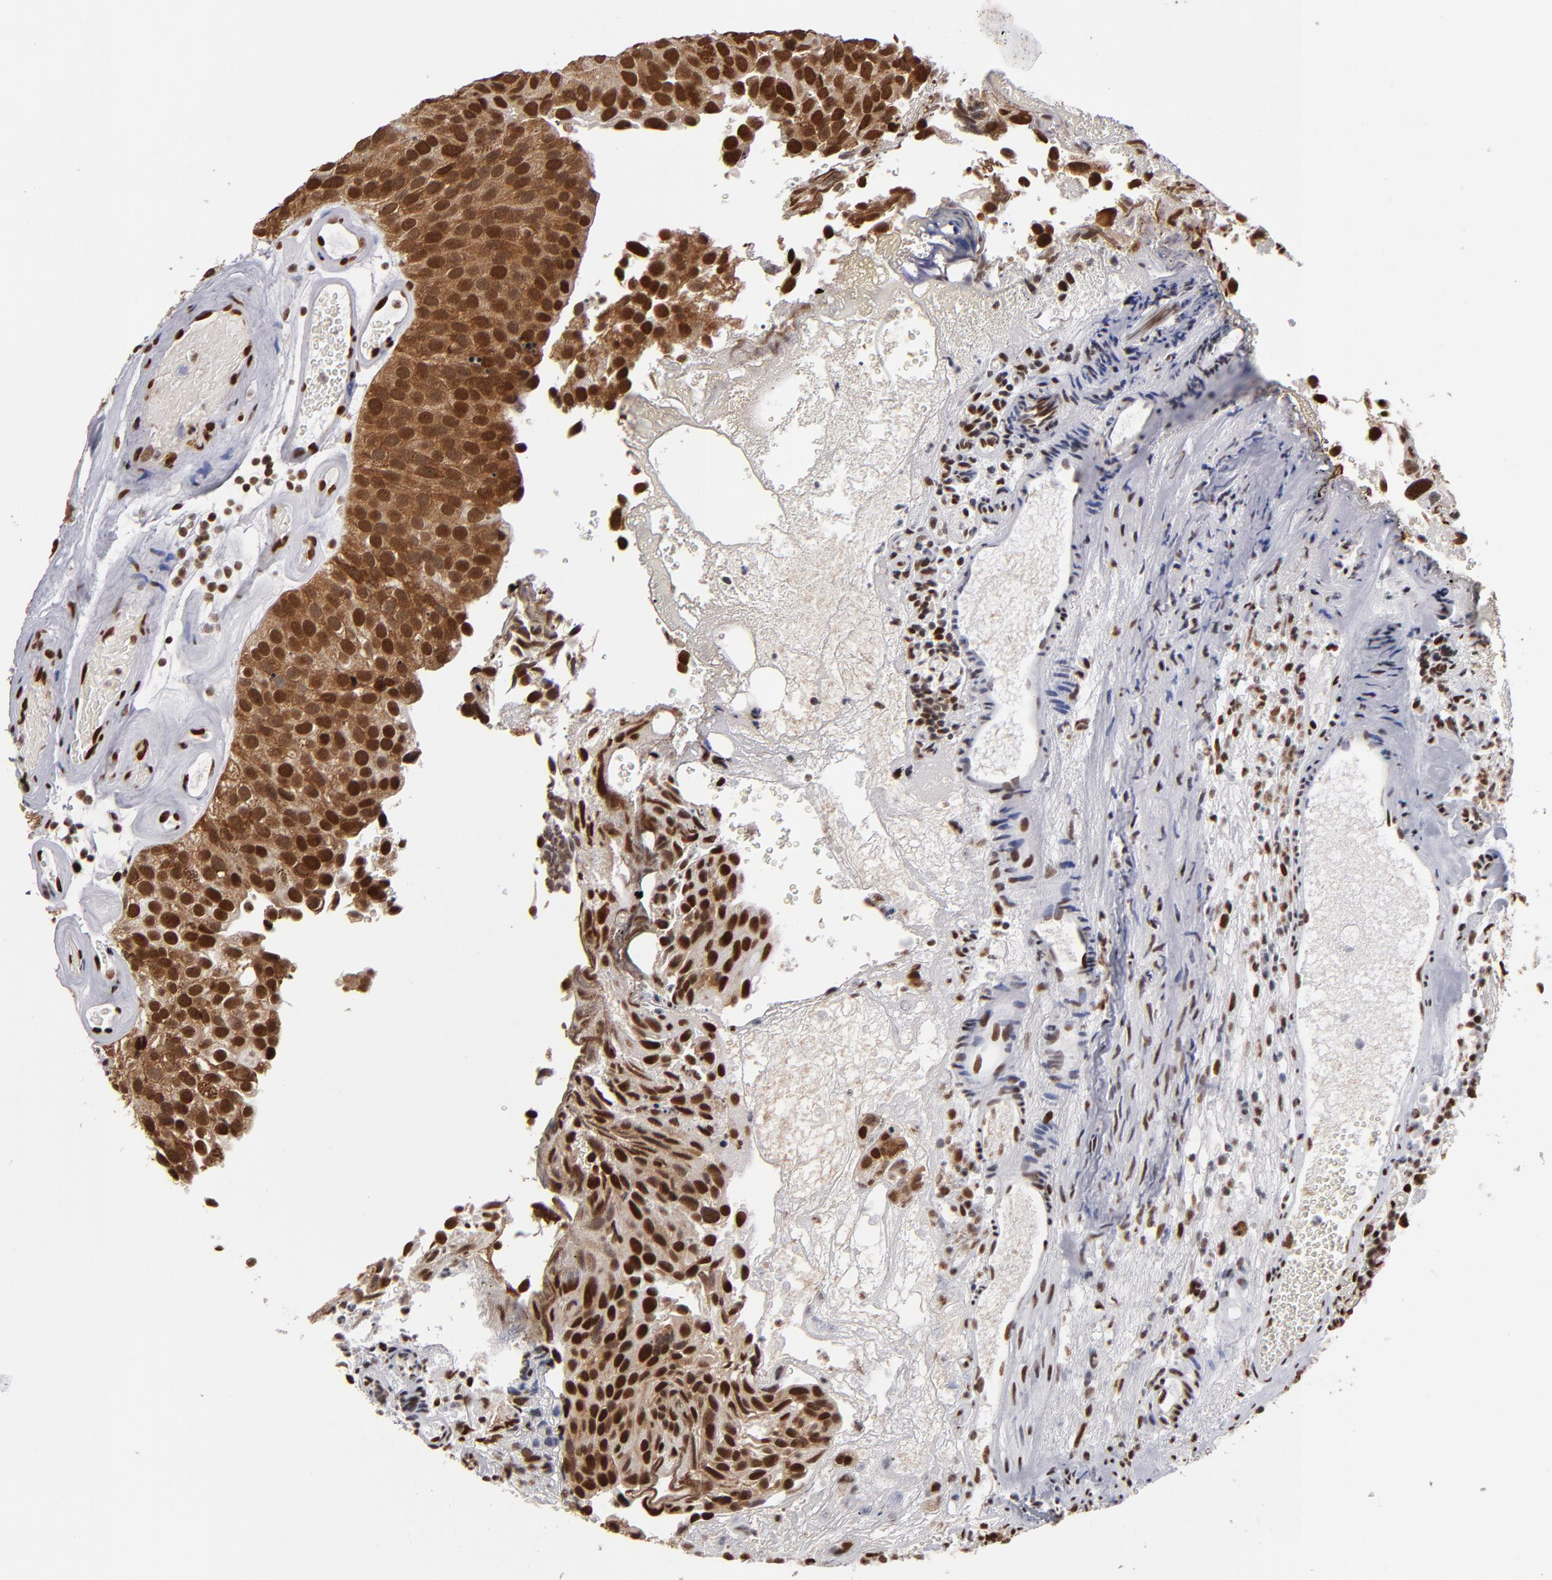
{"staining": {"intensity": "strong", "quantity": ">75%", "location": "cytoplasmic/membranous,nuclear"}, "tissue": "urothelial cancer", "cell_type": "Tumor cells", "image_type": "cancer", "snomed": [{"axis": "morphology", "description": "Urothelial carcinoma, High grade"}, {"axis": "topography", "description": "Urinary bladder"}], "caption": "An IHC image of neoplastic tissue is shown. Protein staining in brown labels strong cytoplasmic/membranous and nuclear positivity in urothelial carcinoma (high-grade) within tumor cells. The staining is performed using DAB (3,3'-diaminobenzidine) brown chromogen to label protein expression. The nuclei are counter-stained blue using hematoxylin.", "gene": "MRE11", "patient": {"sex": "male", "age": 72}}